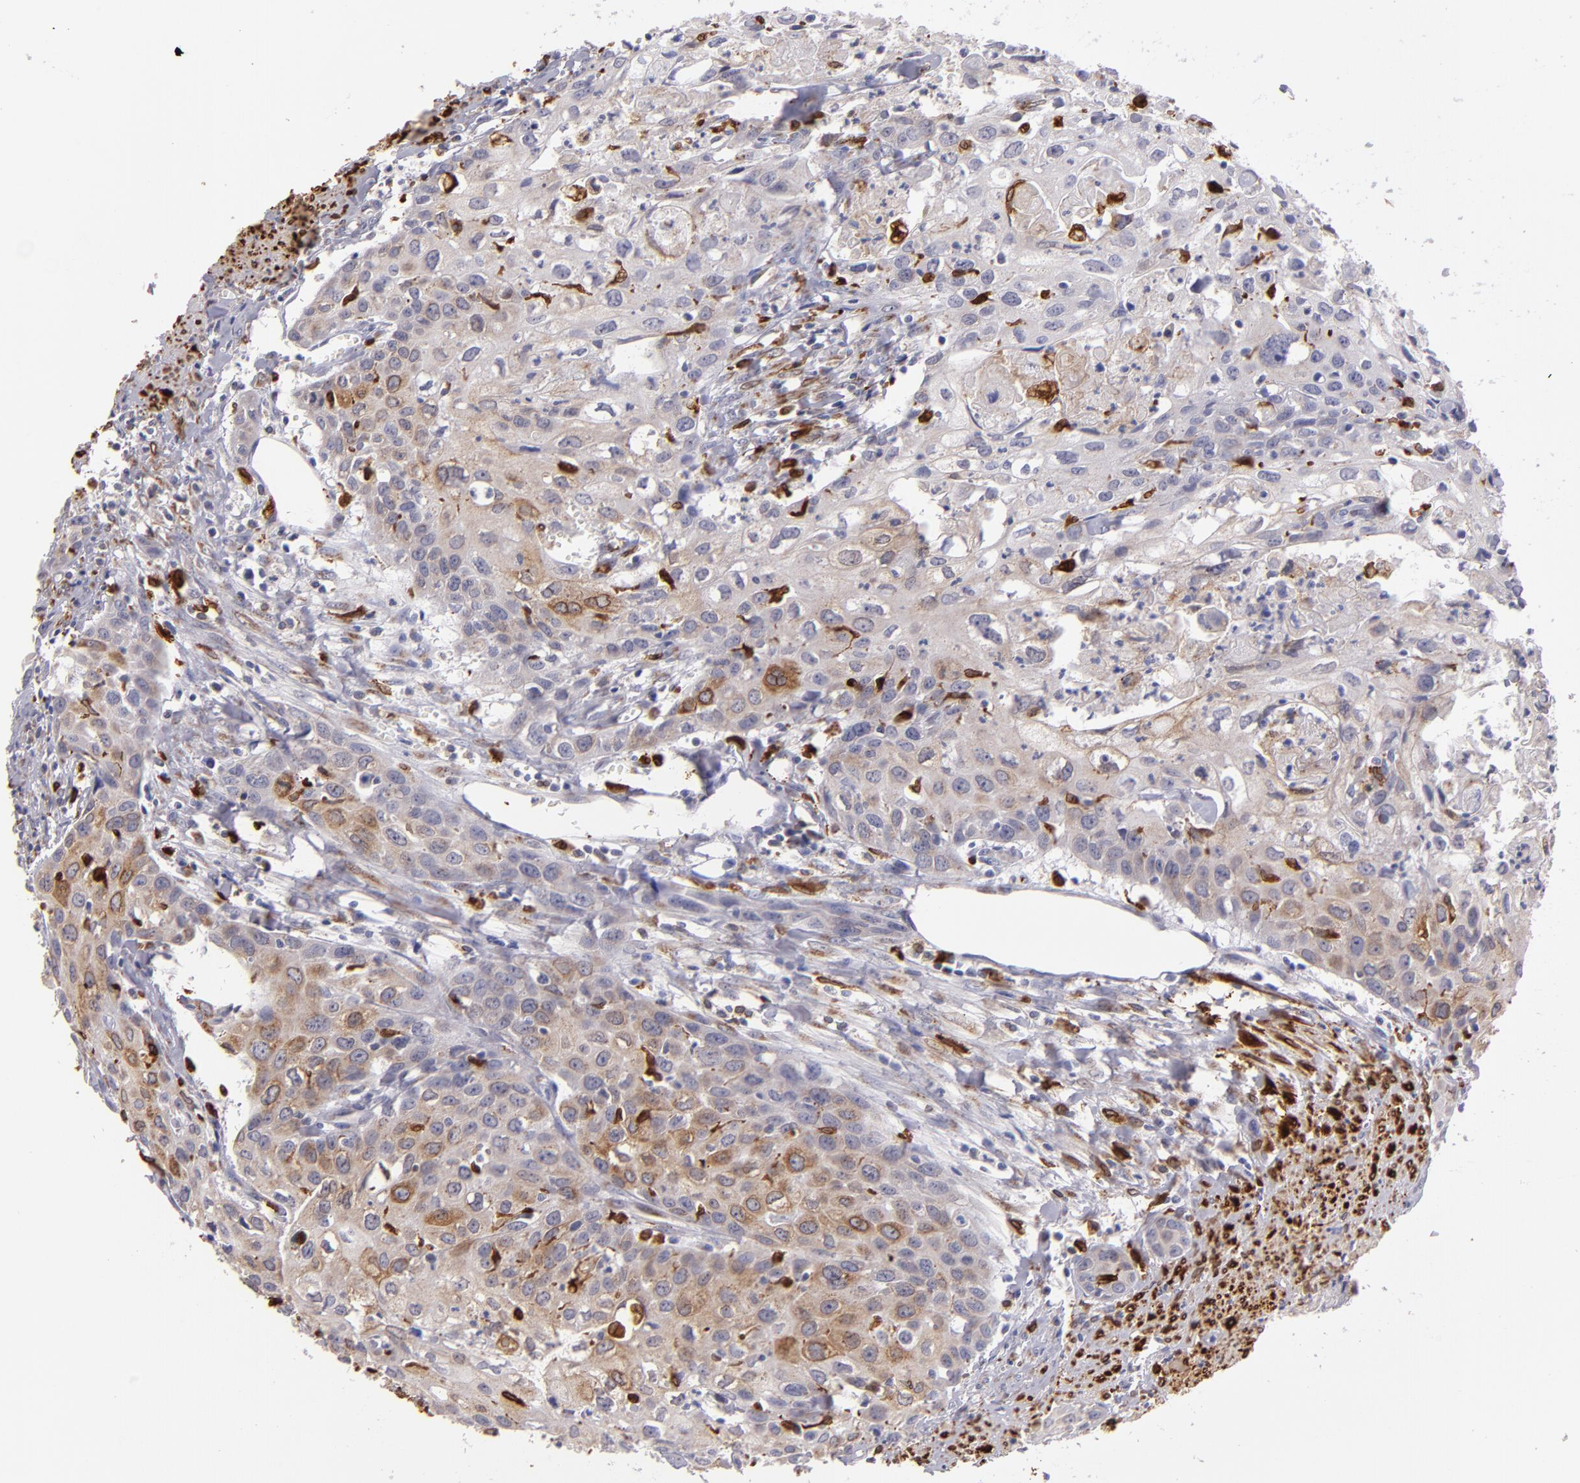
{"staining": {"intensity": "weak", "quantity": "25%-75%", "location": "cytoplasmic/membranous"}, "tissue": "urothelial cancer", "cell_type": "Tumor cells", "image_type": "cancer", "snomed": [{"axis": "morphology", "description": "Urothelial carcinoma, High grade"}, {"axis": "topography", "description": "Urinary bladder"}], "caption": "Tumor cells exhibit low levels of weak cytoplasmic/membranous expression in about 25%-75% of cells in human urothelial cancer.", "gene": "PTGS1", "patient": {"sex": "male", "age": 54}}